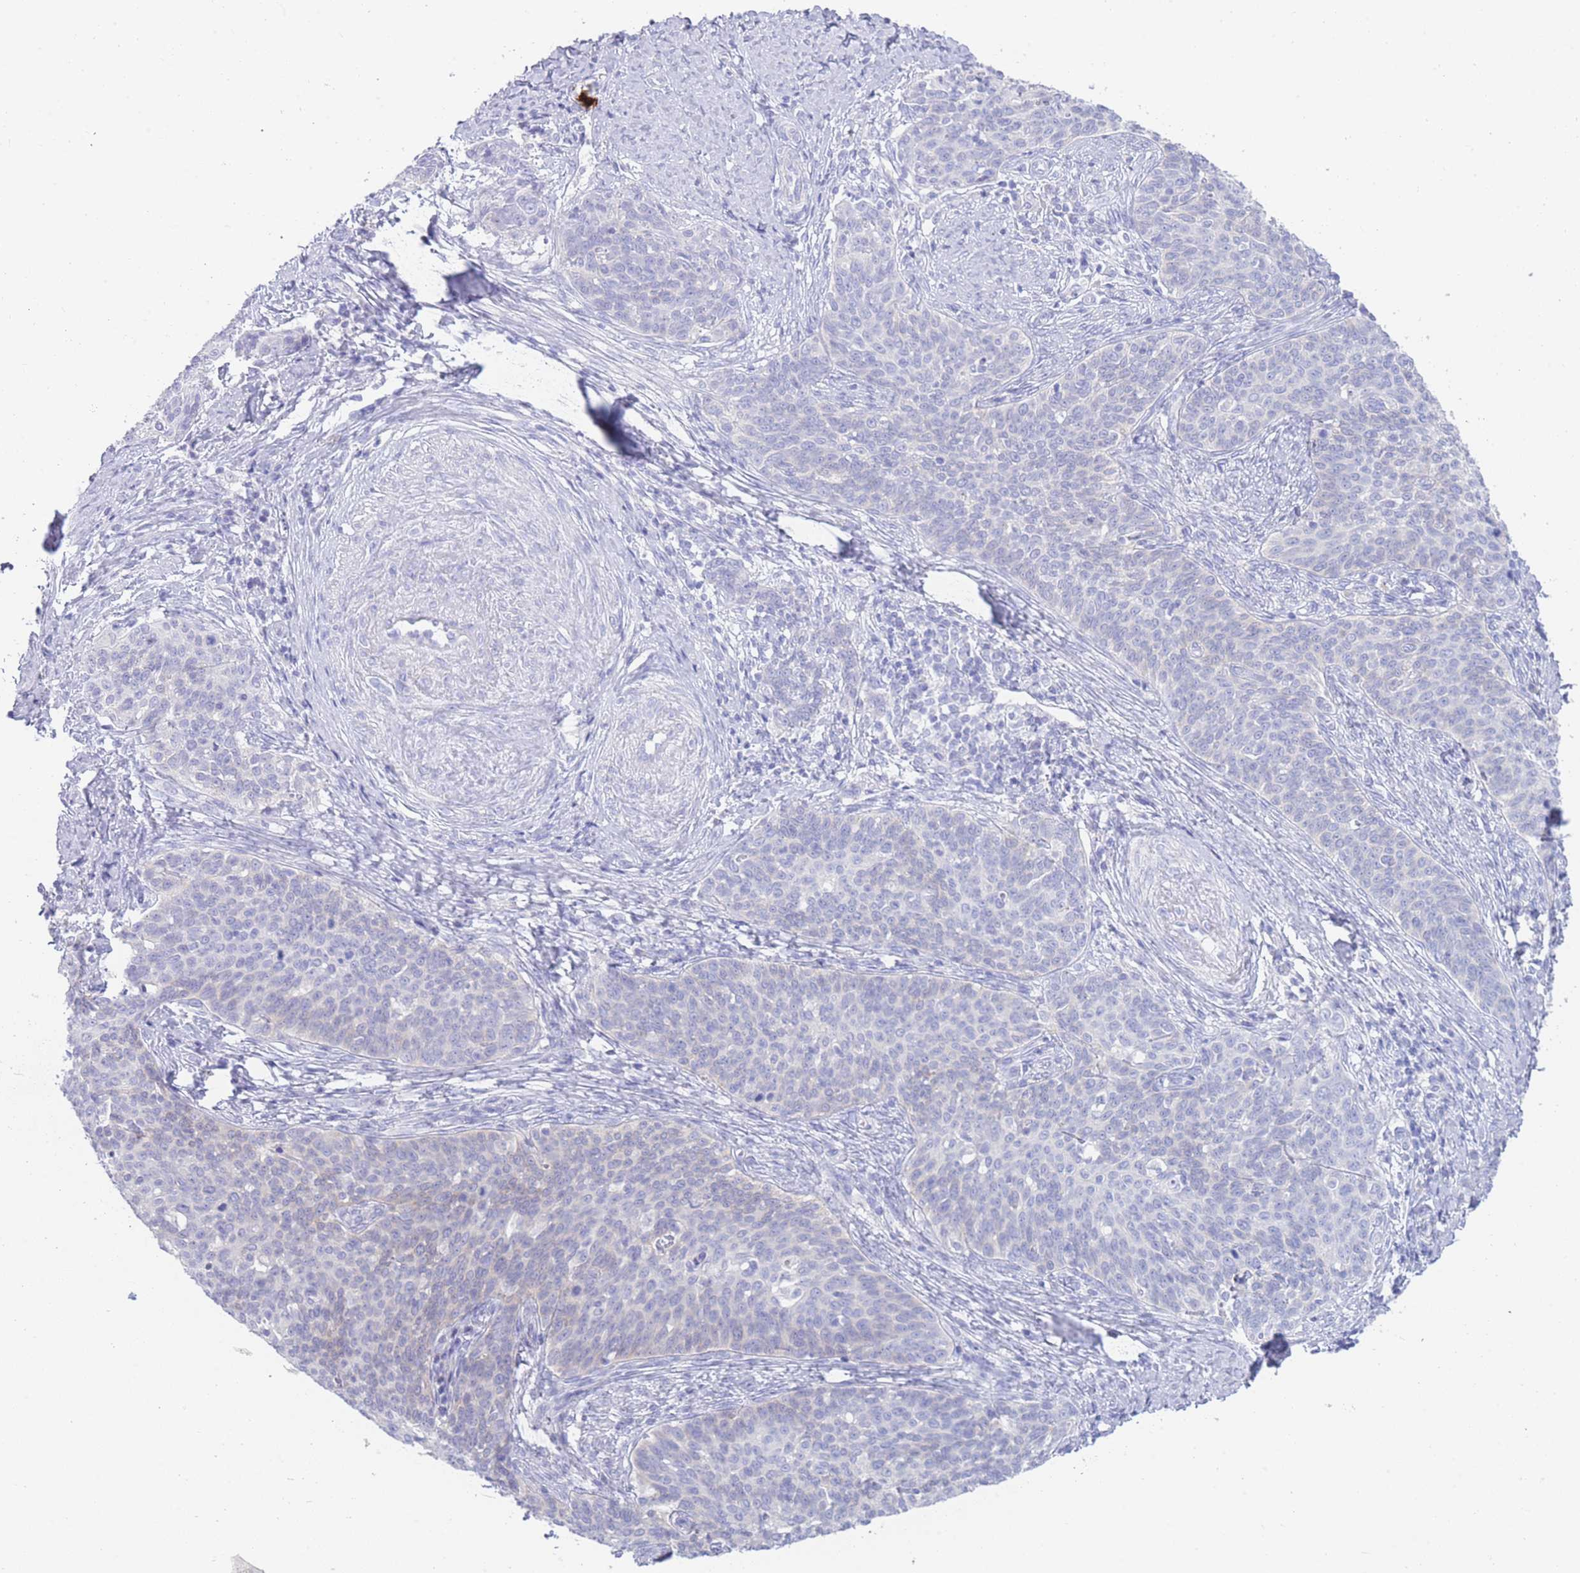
{"staining": {"intensity": "negative", "quantity": "none", "location": "none"}, "tissue": "cervical cancer", "cell_type": "Tumor cells", "image_type": "cancer", "snomed": [{"axis": "morphology", "description": "Squamous cell carcinoma, NOS"}, {"axis": "topography", "description": "Cervix"}], "caption": "The image reveals no significant expression in tumor cells of cervical cancer (squamous cell carcinoma).", "gene": "LRRC37A", "patient": {"sex": "female", "age": 39}}